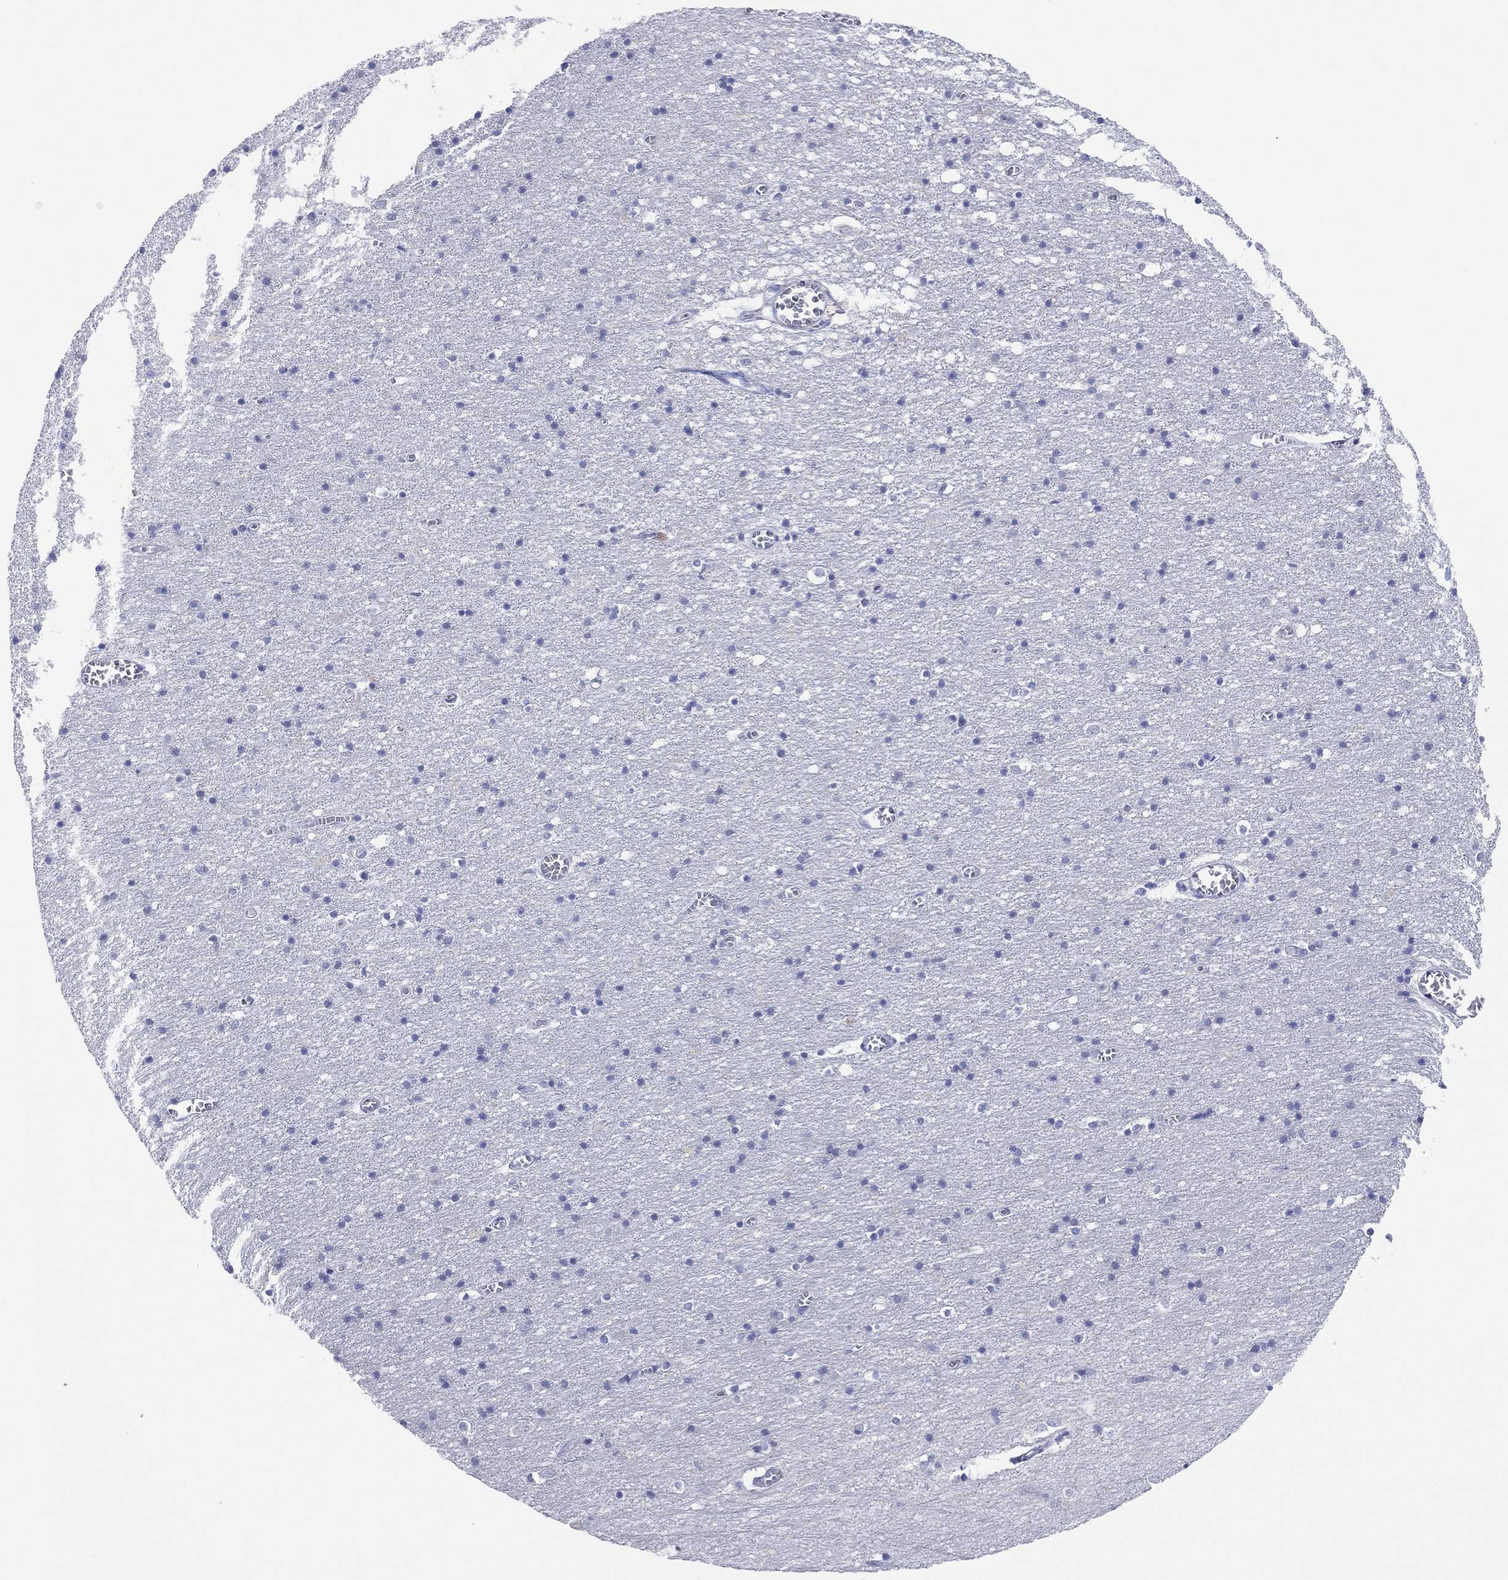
{"staining": {"intensity": "negative", "quantity": "none", "location": "none"}, "tissue": "cerebral cortex", "cell_type": "Endothelial cells", "image_type": "normal", "snomed": [{"axis": "morphology", "description": "Normal tissue, NOS"}, {"axis": "topography", "description": "Cerebral cortex"}], "caption": "IHC of normal cerebral cortex demonstrates no staining in endothelial cells.", "gene": "MAGEB6", "patient": {"sex": "male", "age": 70}}